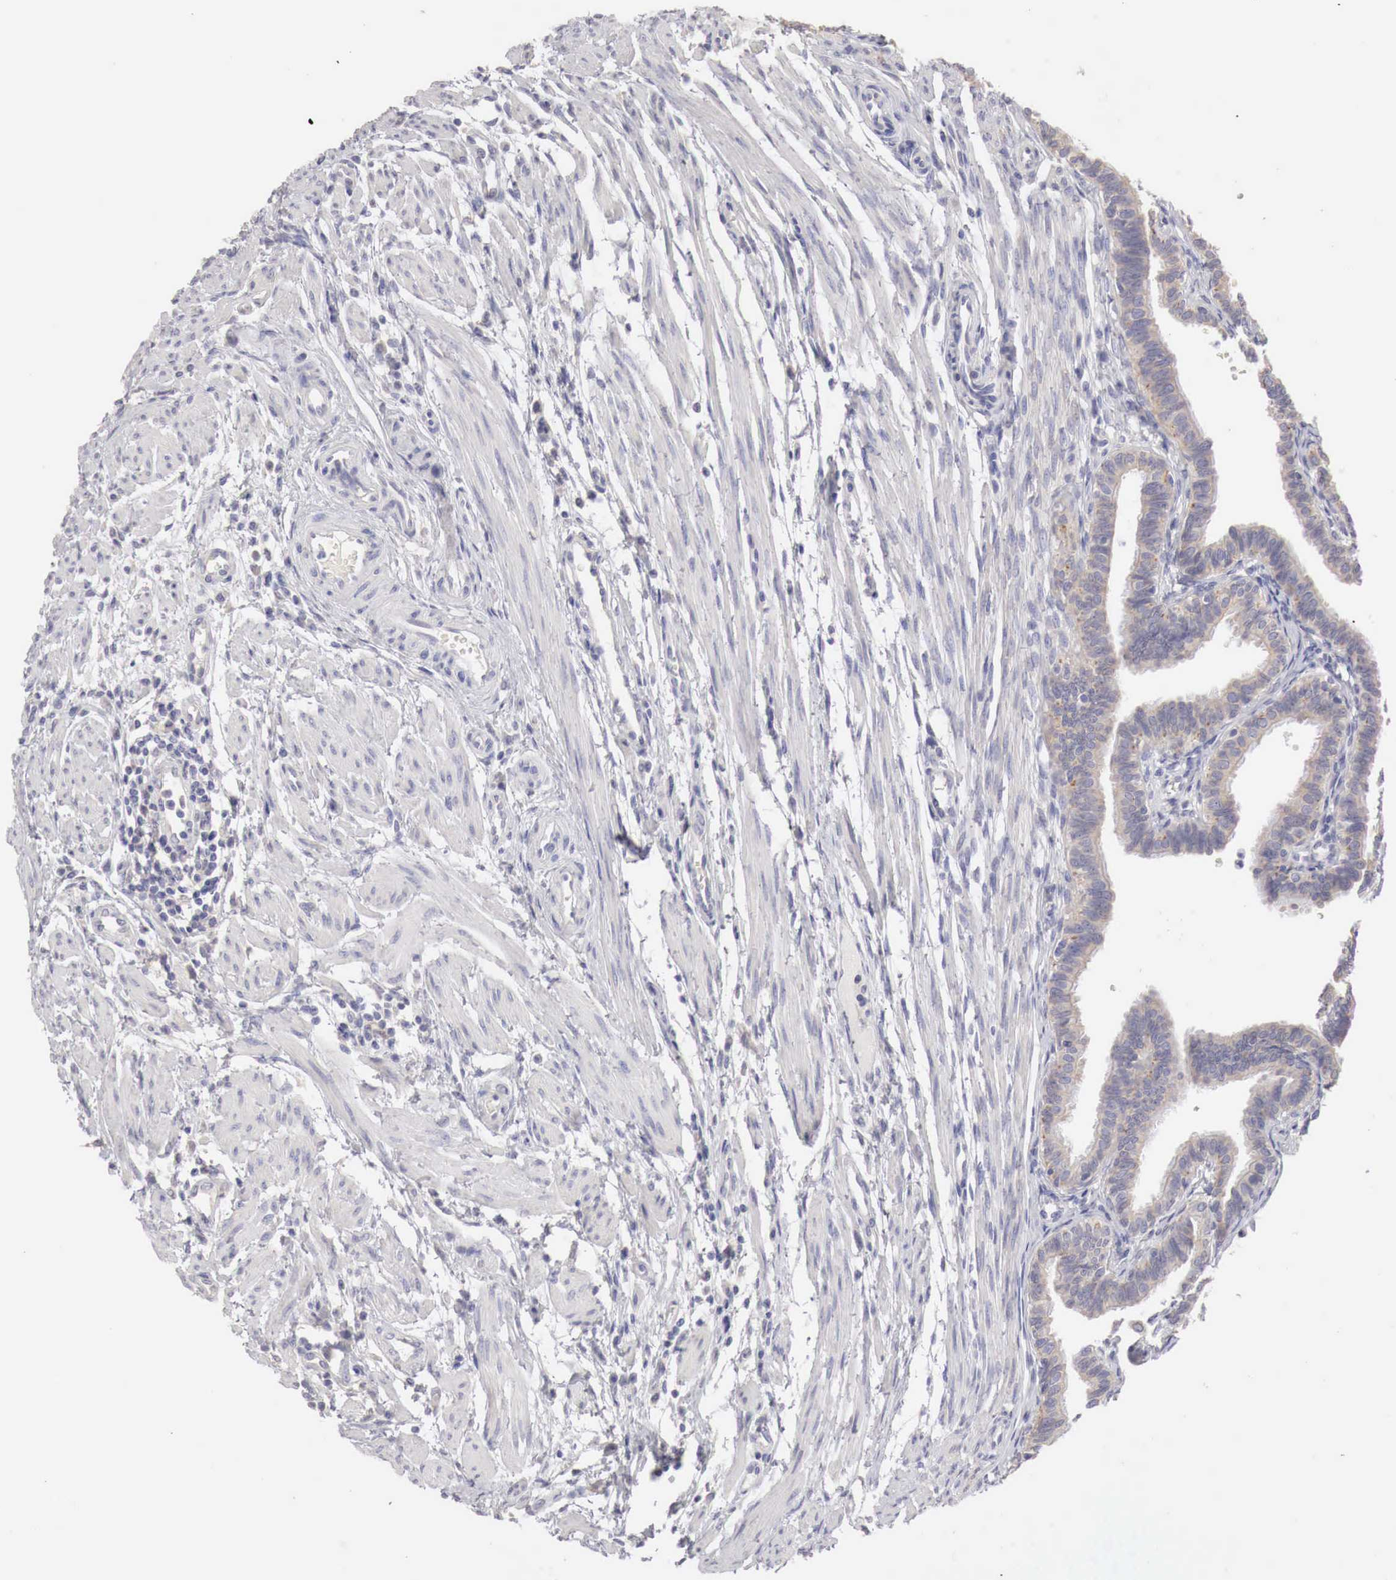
{"staining": {"intensity": "weak", "quantity": ">75%", "location": "cytoplasmic/membranous"}, "tissue": "fallopian tube", "cell_type": "Glandular cells", "image_type": "normal", "snomed": [{"axis": "morphology", "description": "Normal tissue, NOS"}, {"axis": "topography", "description": "Fallopian tube"}], "caption": "Protein staining of unremarkable fallopian tube demonstrates weak cytoplasmic/membranous positivity in approximately >75% of glandular cells.", "gene": "NSDHL", "patient": {"sex": "female", "age": 32}}